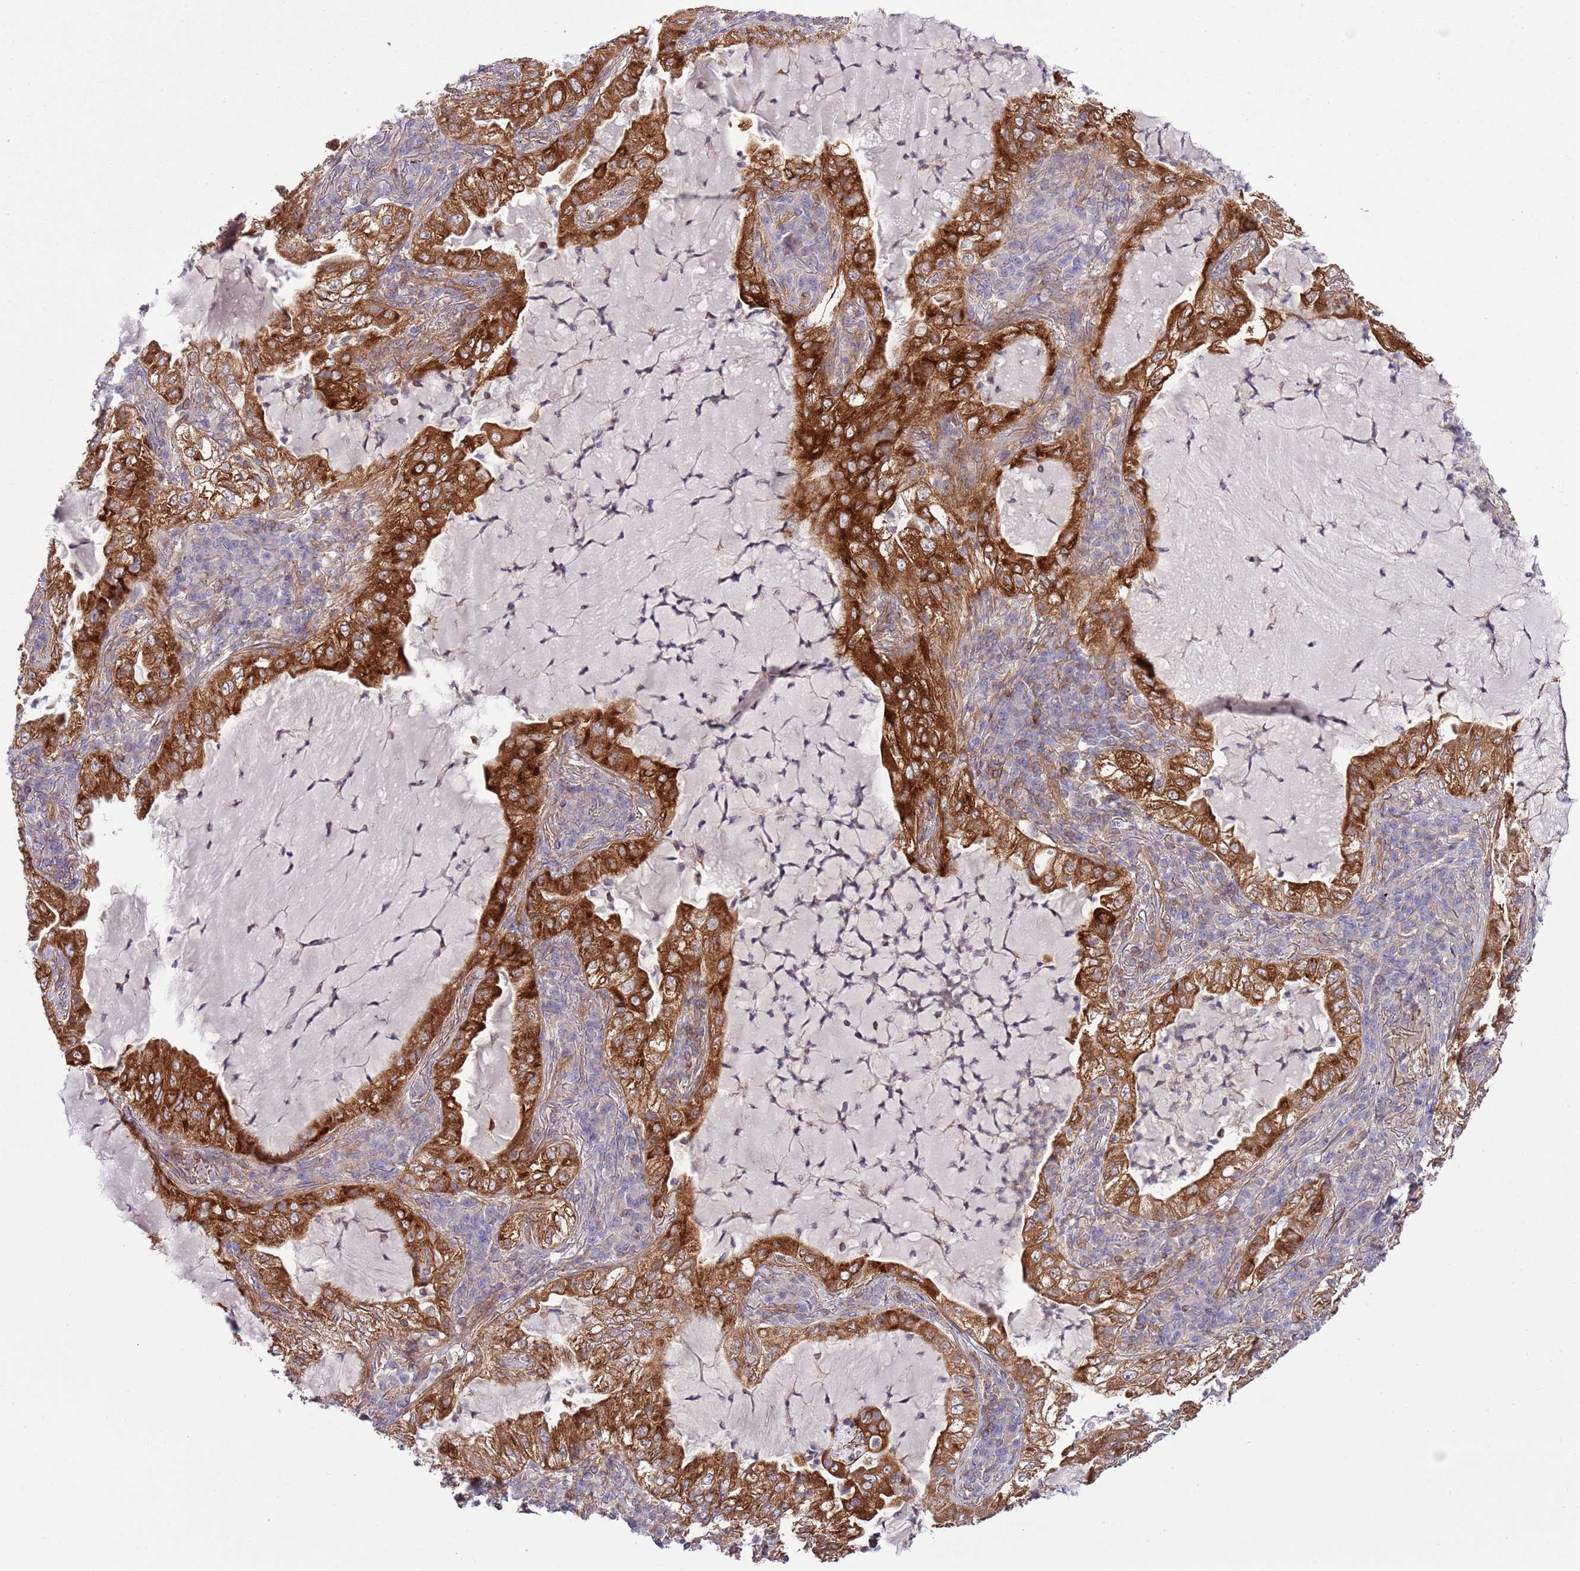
{"staining": {"intensity": "strong", "quantity": ">75%", "location": "cytoplasmic/membranous"}, "tissue": "lung cancer", "cell_type": "Tumor cells", "image_type": "cancer", "snomed": [{"axis": "morphology", "description": "Adenocarcinoma, NOS"}, {"axis": "topography", "description": "Lung"}], "caption": "Immunohistochemistry micrograph of lung adenocarcinoma stained for a protein (brown), which demonstrates high levels of strong cytoplasmic/membranous positivity in approximately >75% of tumor cells.", "gene": "LPIN2", "patient": {"sex": "female", "age": 73}}